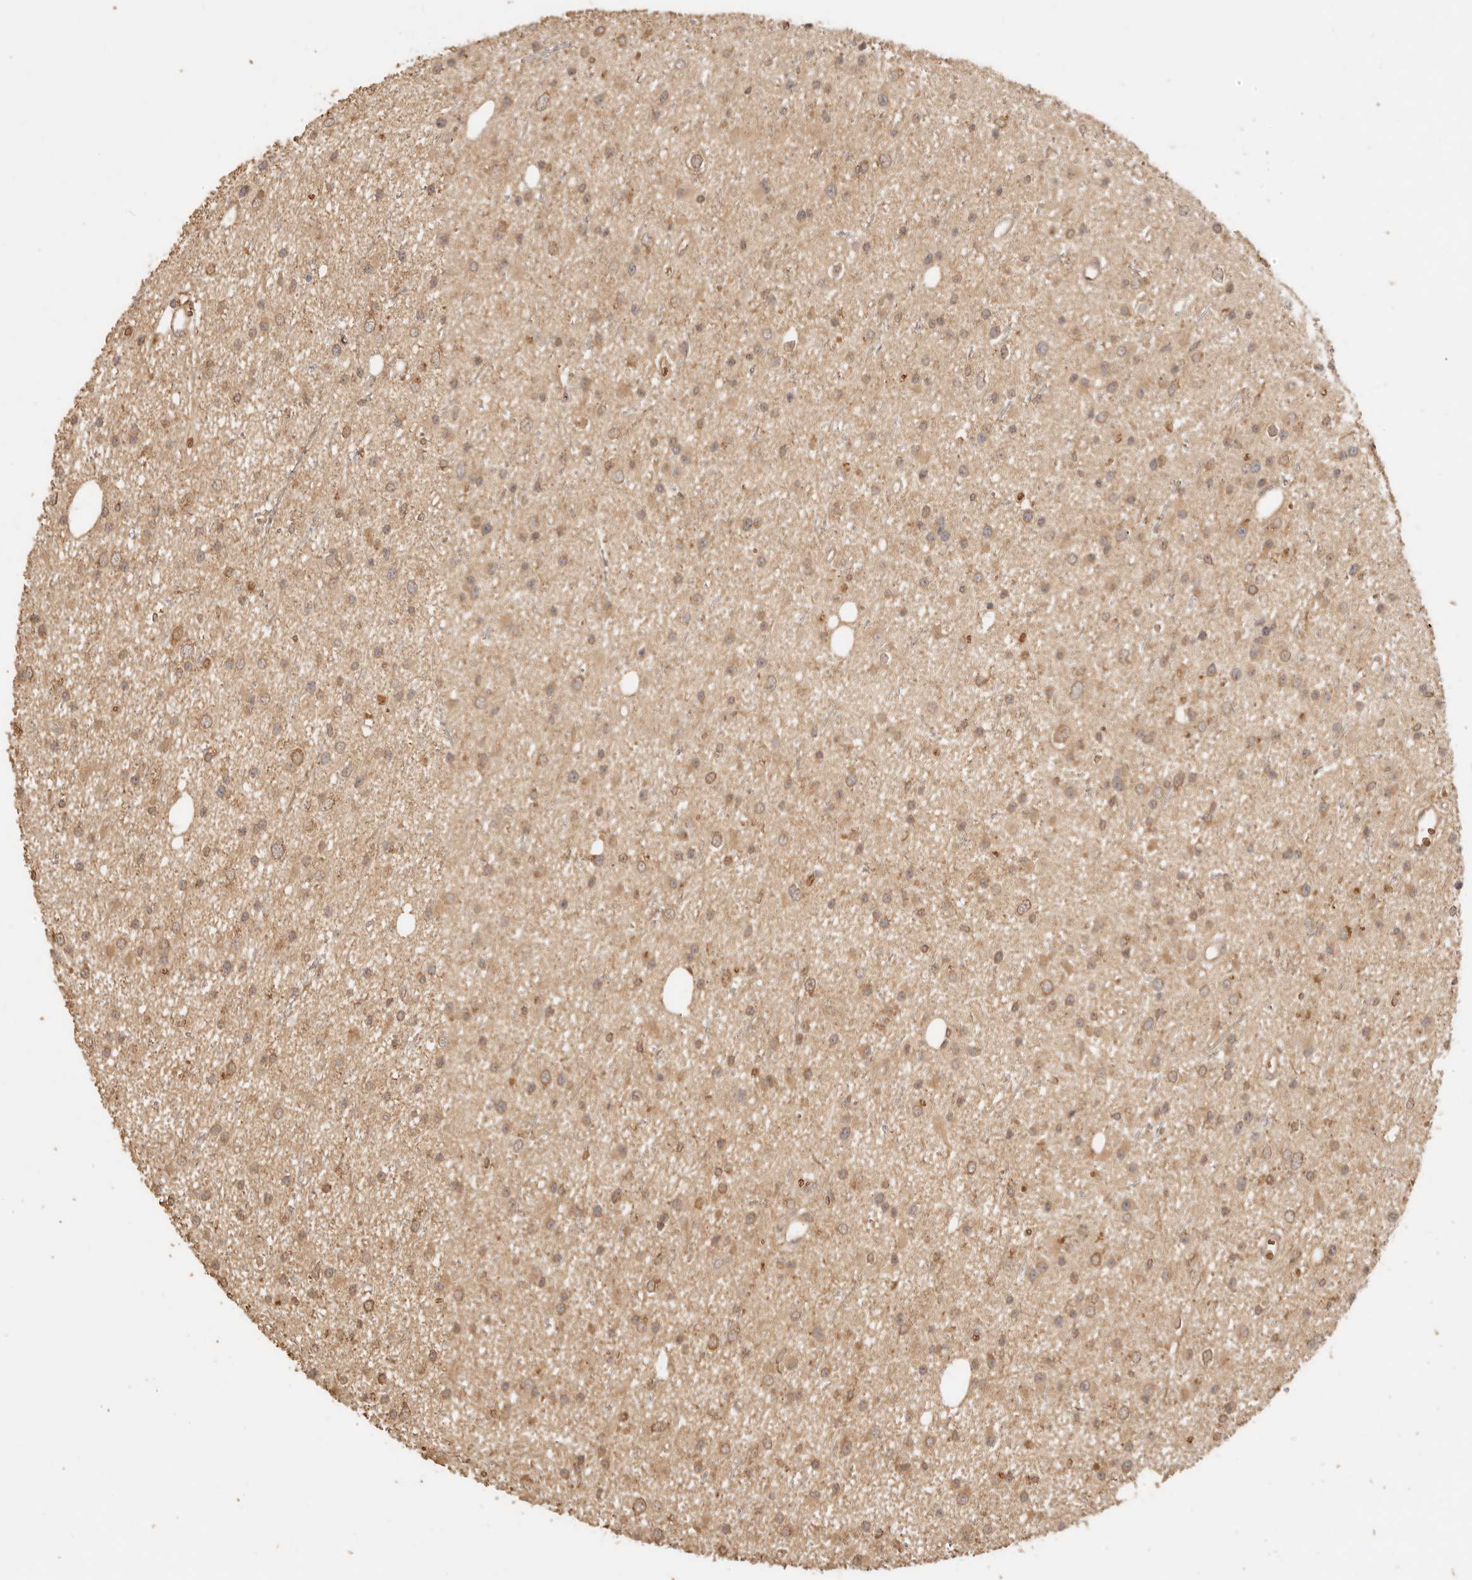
{"staining": {"intensity": "moderate", "quantity": ">75%", "location": "cytoplasmic/membranous,nuclear"}, "tissue": "glioma", "cell_type": "Tumor cells", "image_type": "cancer", "snomed": [{"axis": "morphology", "description": "Glioma, malignant, Low grade"}, {"axis": "topography", "description": "Cerebral cortex"}], "caption": "Tumor cells exhibit medium levels of moderate cytoplasmic/membranous and nuclear positivity in approximately >75% of cells in low-grade glioma (malignant). (Brightfield microscopy of DAB IHC at high magnification).", "gene": "INTS11", "patient": {"sex": "female", "age": 39}}